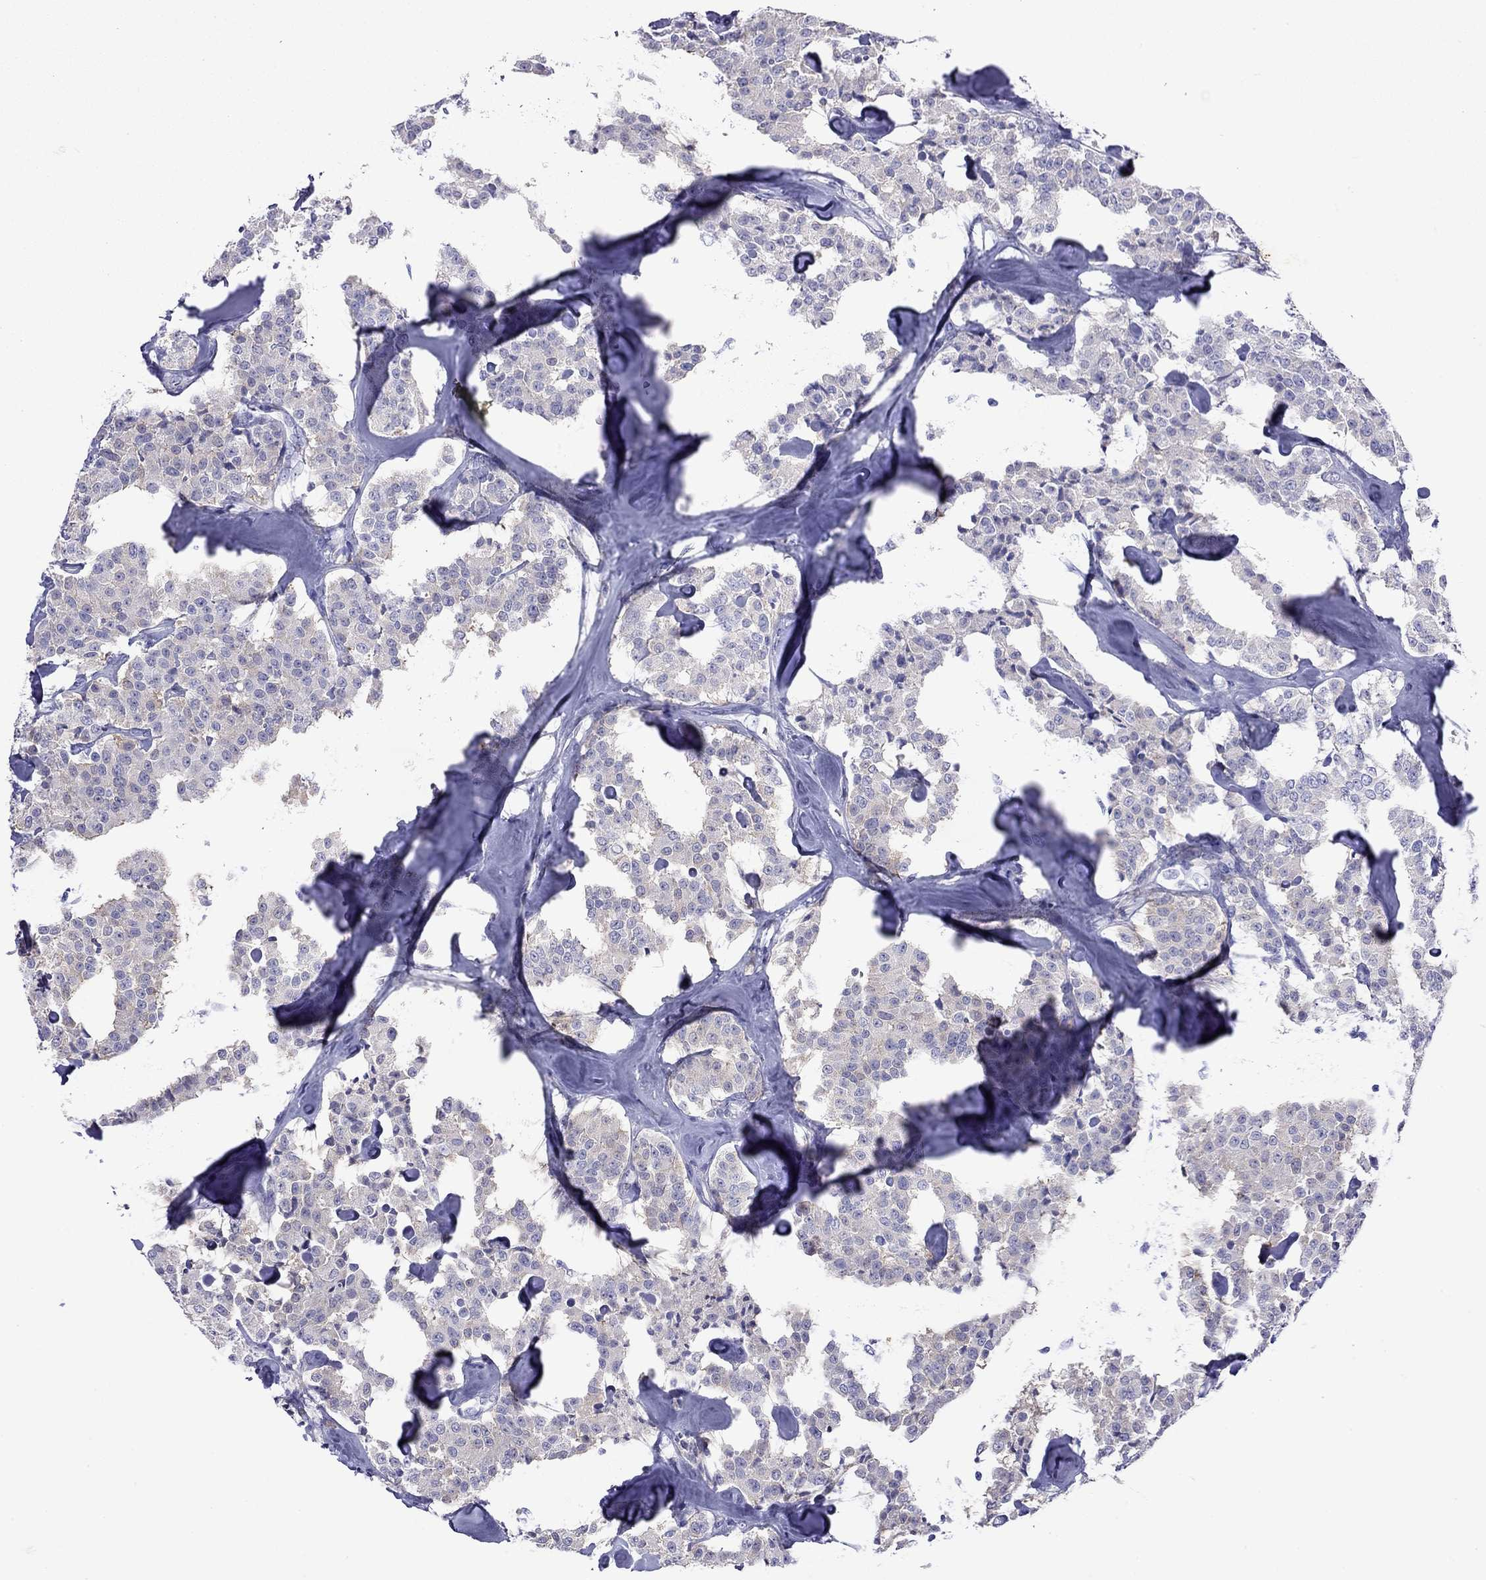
{"staining": {"intensity": "weak", "quantity": "<25%", "location": "cytoplasmic/membranous"}, "tissue": "carcinoid", "cell_type": "Tumor cells", "image_type": "cancer", "snomed": [{"axis": "morphology", "description": "Carcinoid, malignant, NOS"}, {"axis": "topography", "description": "Pancreas"}], "caption": "This photomicrograph is of carcinoid stained with IHC to label a protein in brown with the nuclei are counter-stained blue. There is no positivity in tumor cells.", "gene": "GNAT3", "patient": {"sex": "male", "age": 41}}